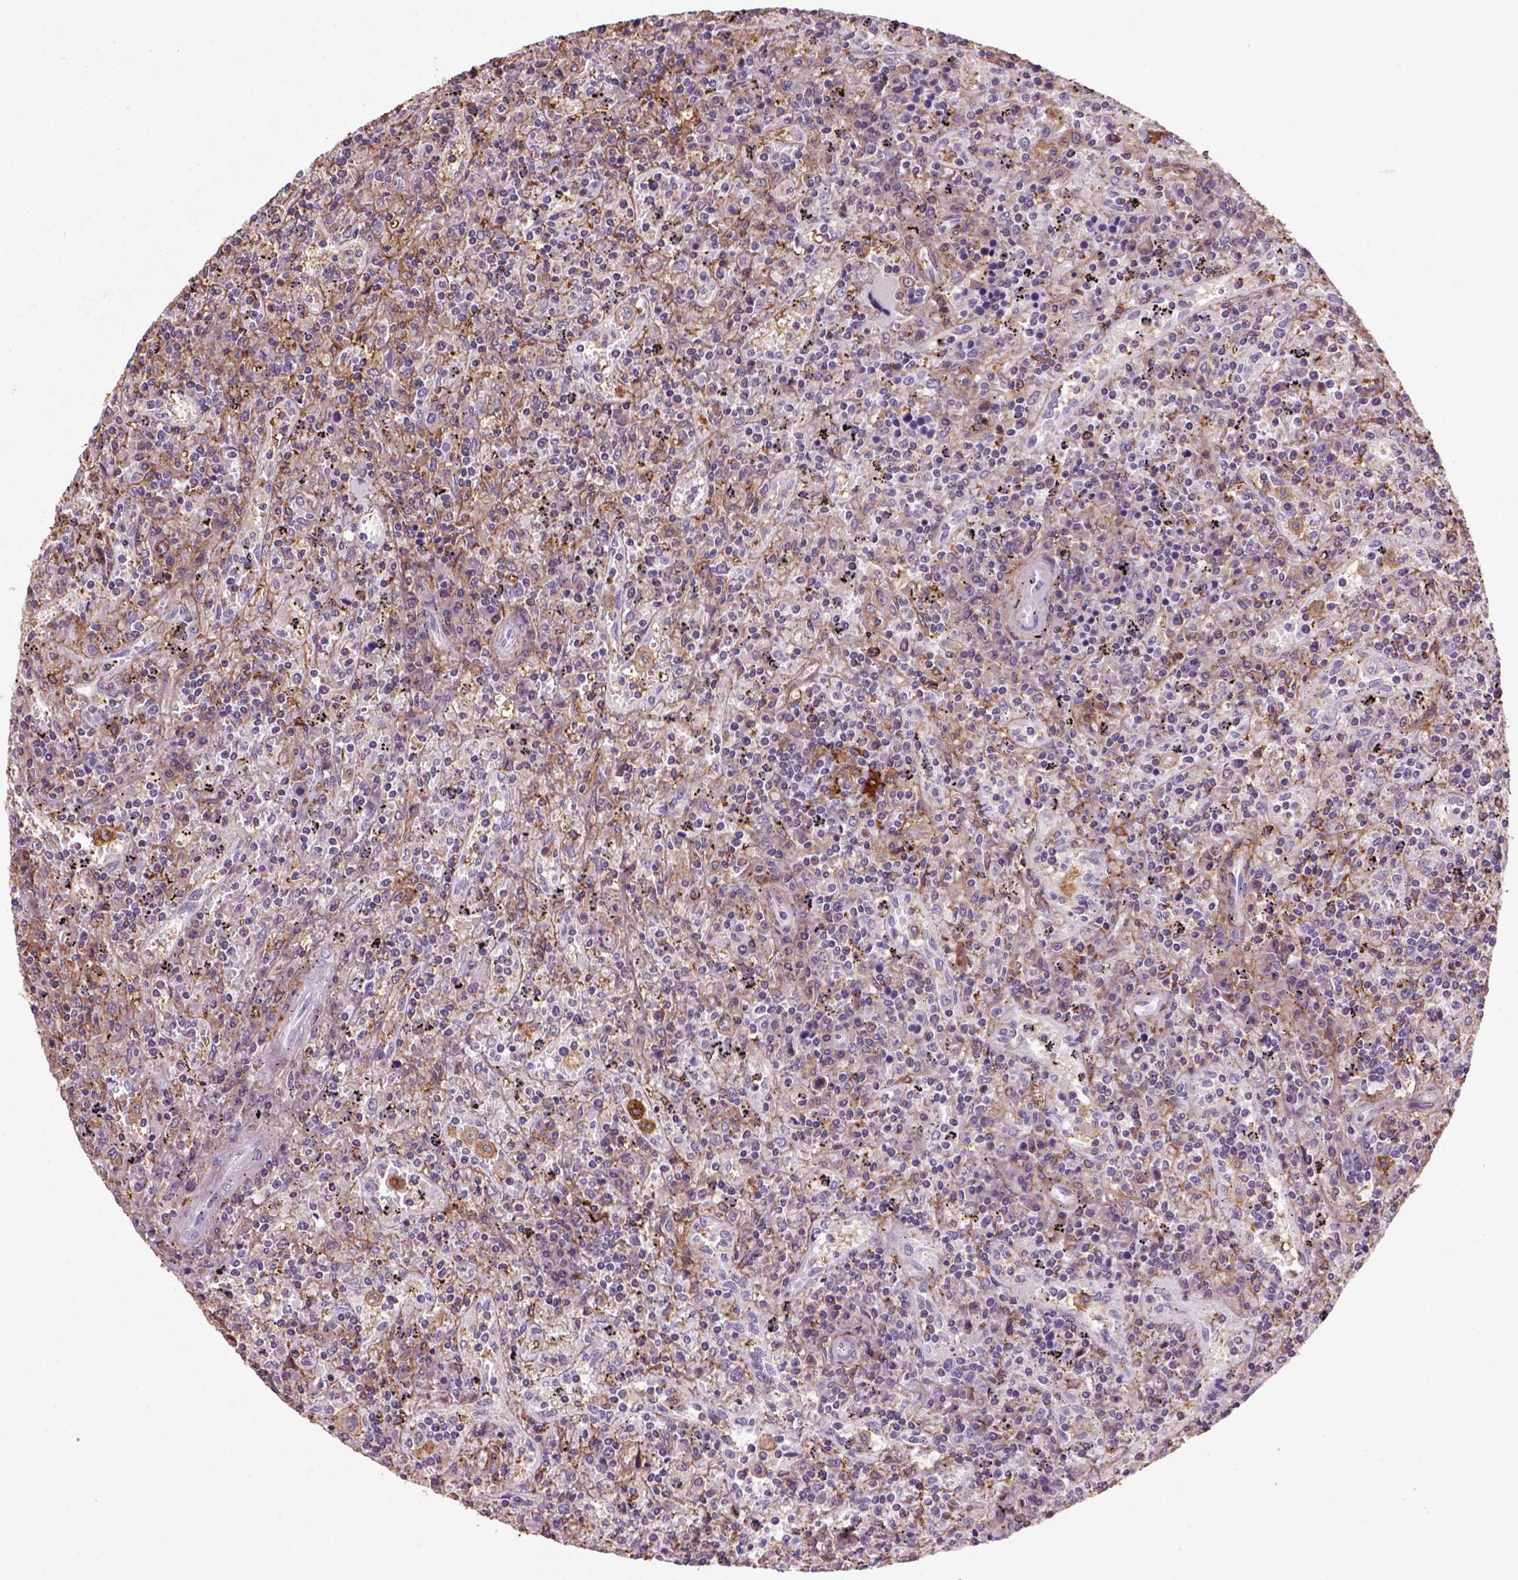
{"staining": {"intensity": "negative", "quantity": "none", "location": "none"}, "tissue": "lymphoma", "cell_type": "Tumor cells", "image_type": "cancer", "snomed": [{"axis": "morphology", "description": "Malignant lymphoma, non-Hodgkin's type, Low grade"}, {"axis": "topography", "description": "Spleen"}], "caption": "Immunohistochemistry image of neoplastic tissue: human low-grade malignant lymphoma, non-Hodgkin's type stained with DAB reveals no significant protein staining in tumor cells.", "gene": "MARCKS", "patient": {"sex": "male", "age": 62}}